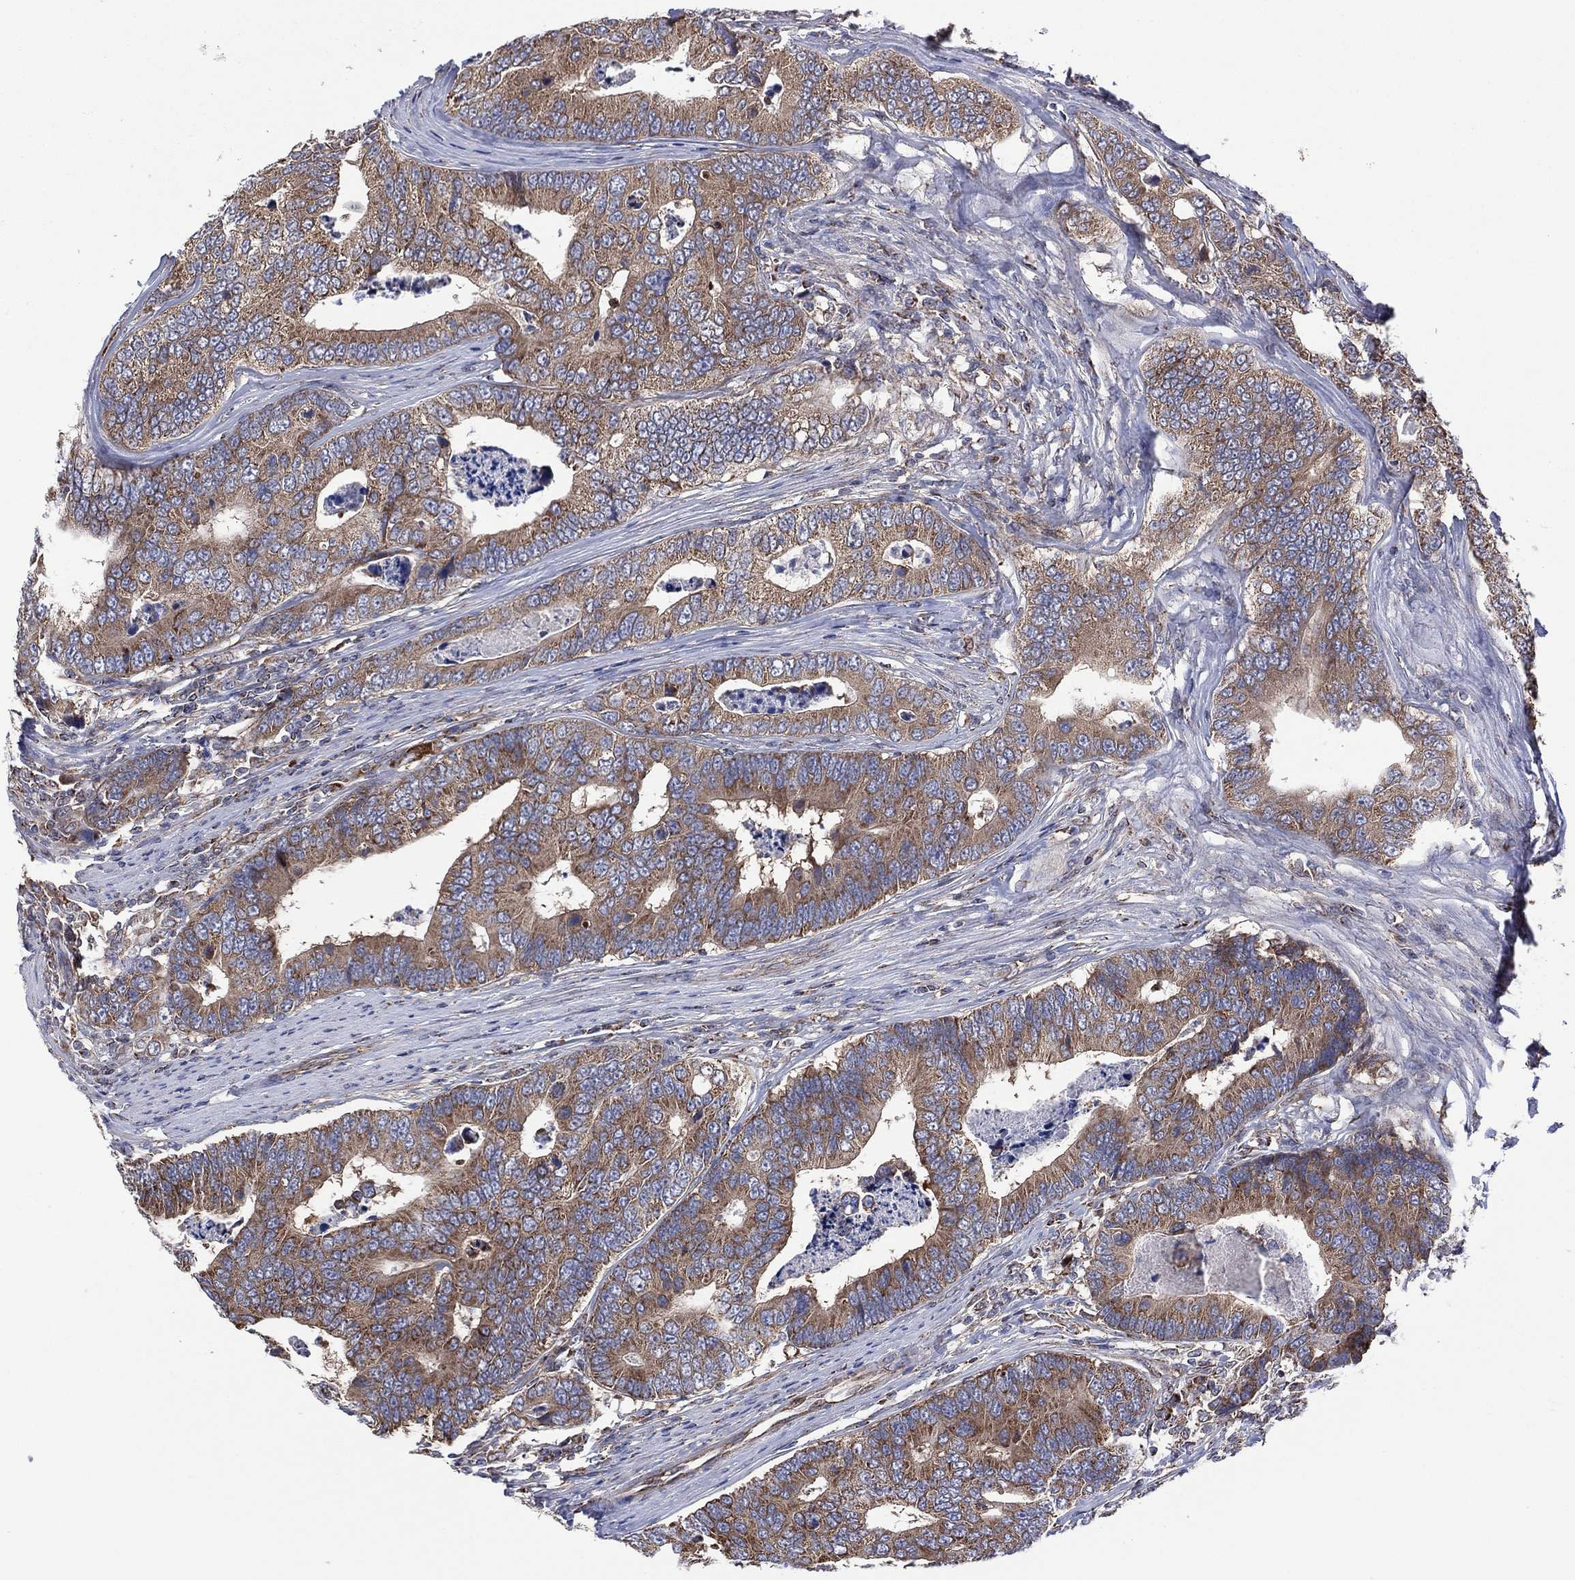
{"staining": {"intensity": "moderate", "quantity": ">75%", "location": "cytoplasmic/membranous"}, "tissue": "colorectal cancer", "cell_type": "Tumor cells", "image_type": "cancer", "snomed": [{"axis": "morphology", "description": "Adenocarcinoma, NOS"}, {"axis": "topography", "description": "Colon"}], "caption": "The immunohistochemical stain highlights moderate cytoplasmic/membranous positivity in tumor cells of adenocarcinoma (colorectal) tissue. (DAB = brown stain, brightfield microscopy at high magnification).", "gene": "PIDD1", "patient": {"sex": "female", "age": 72}}